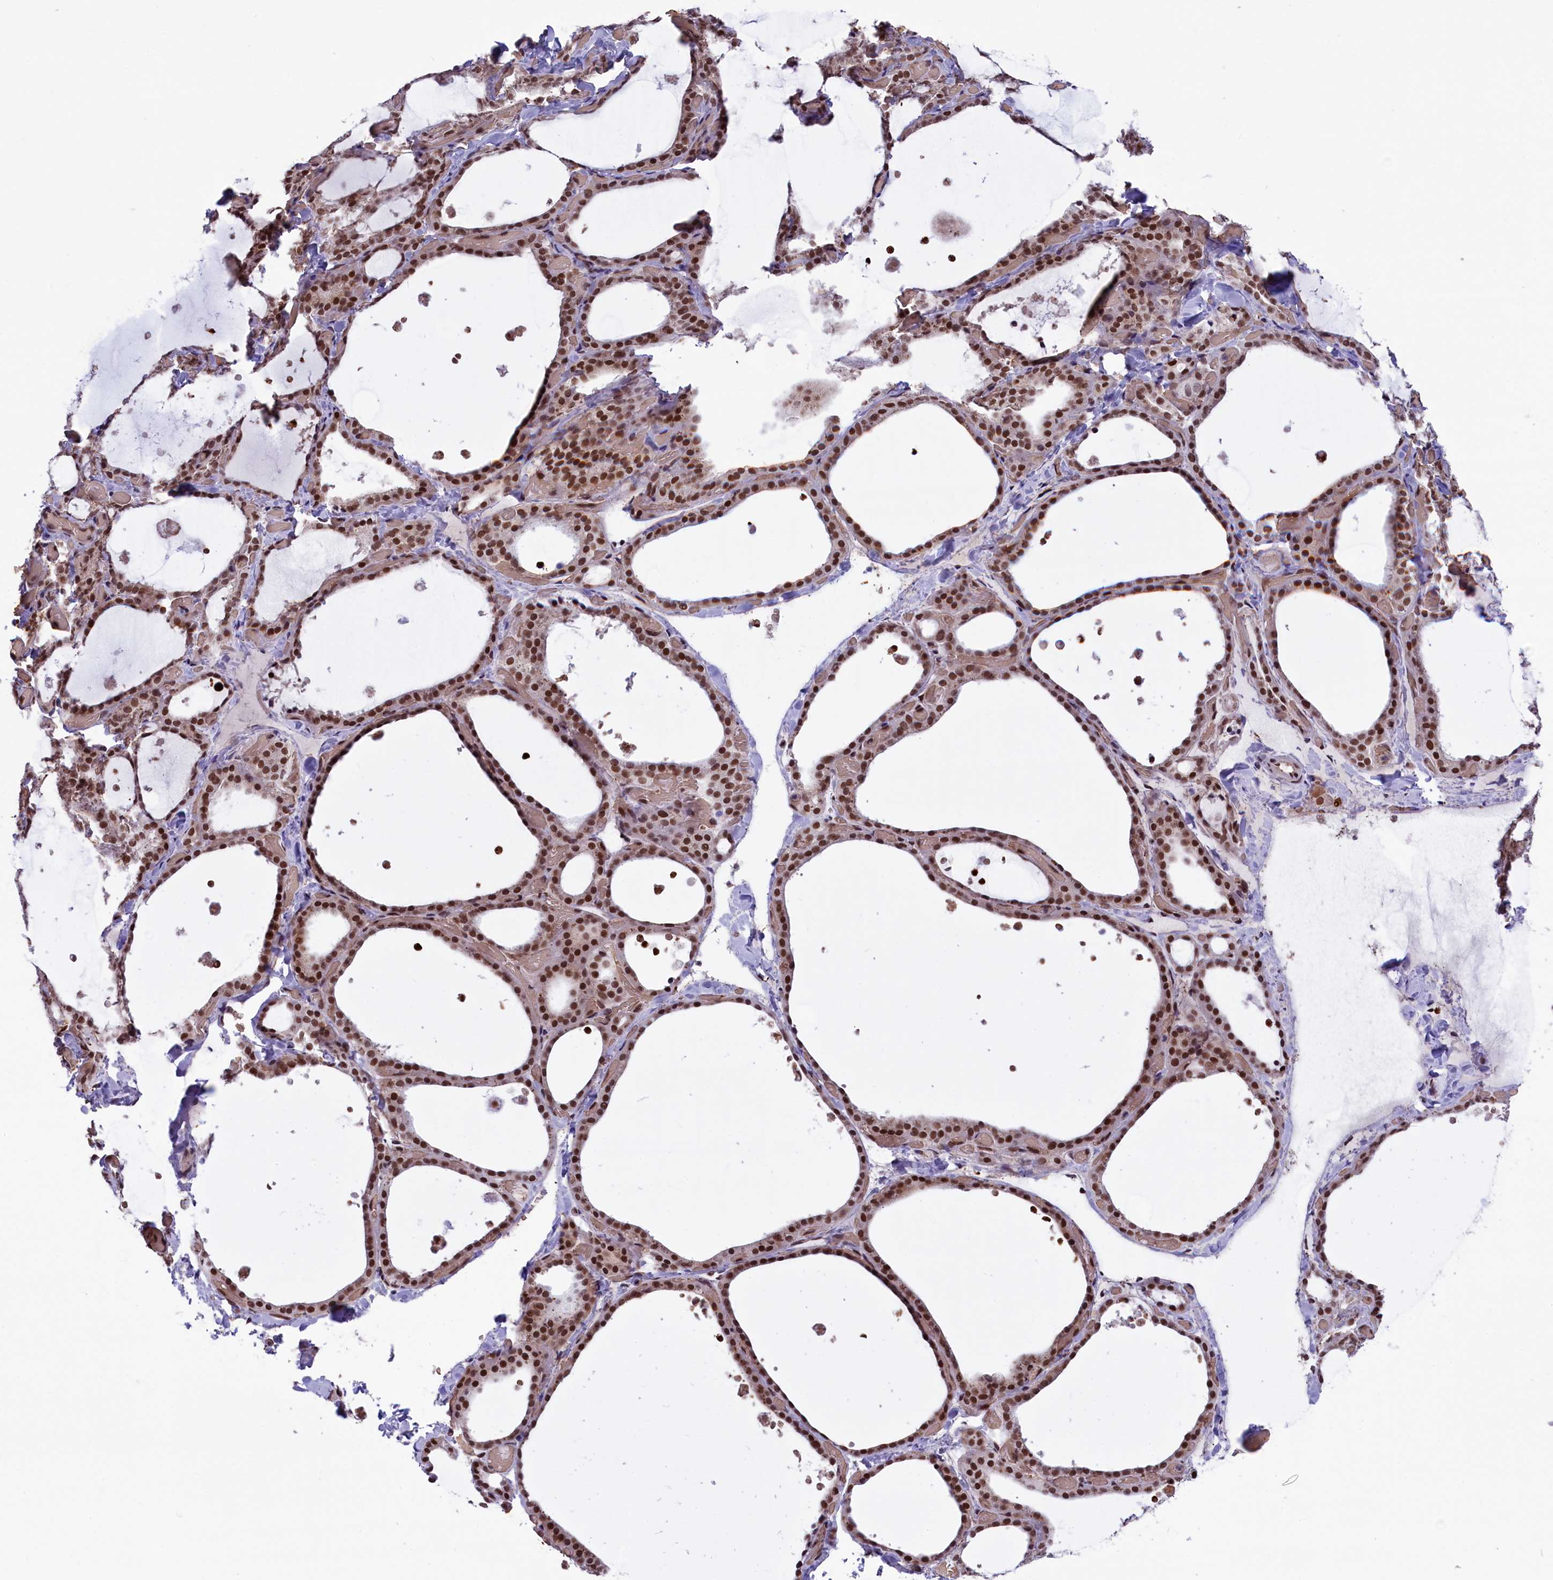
{"staining": {"intensity": "strong", "quantity": ">75%", "location": "cytoplasmic/membranous,nuclear"}, "tissue": "thyroid gland", "cell_type": "Glandular cells", "image_type": "normal", "snomed": [{"axis": "morphology", "description": "Normal tissue, NOS"}, {"axis": "topography", "description": "Thyroid gland"}], "caption": "A high-resolution photomicrograph shows IHC staining of unremarkable thyroid gland, which reveals strong cytoplasmic/membranous,nuclear positivity in approximately >75% of glandular cells. Immunohistochemistry (ihc) stains the protein of interest in brown and the nuclei are stained blue.", "gene": "MPHOSPH8", "patient": {"sex": "female", "age": 44}}